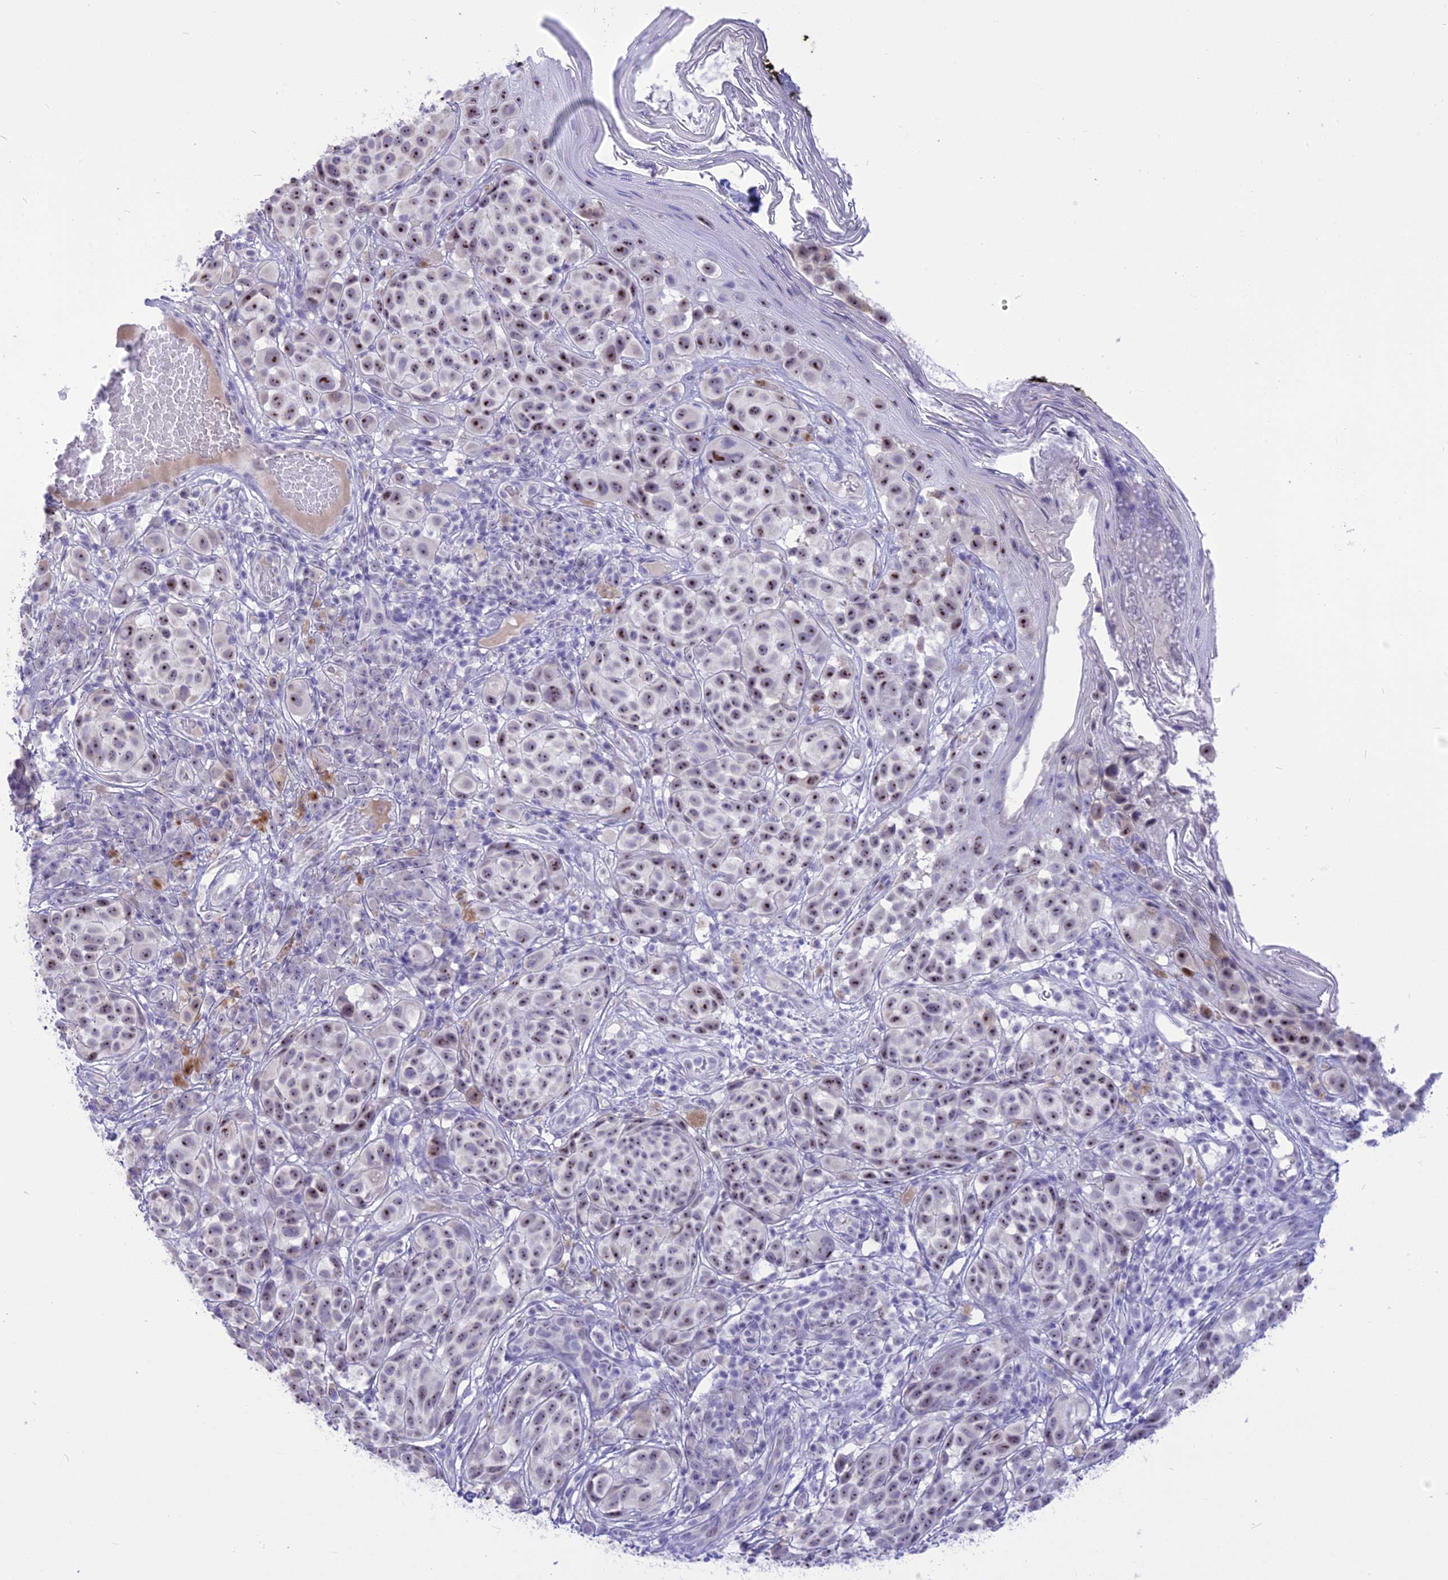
{"staining": {"intensity": "moderate", "quantity": "25%-75%", "location": "nuclear"}, "tissue": "melanoma", "cell_type": "Tumor cells", "image_type": "cancer", "snomed": [{"axis": "morphology", "description": "Malignant melanoma, NOS"}, {"axis": "topography", "description": "Skin"}], "caption": "Moderate nuclear protein positivity is identified in approximately 25%-75% of tumor cells in melanoma.", "gene": "CMSS1", "patient": {"sex": "male", "age": 38}}